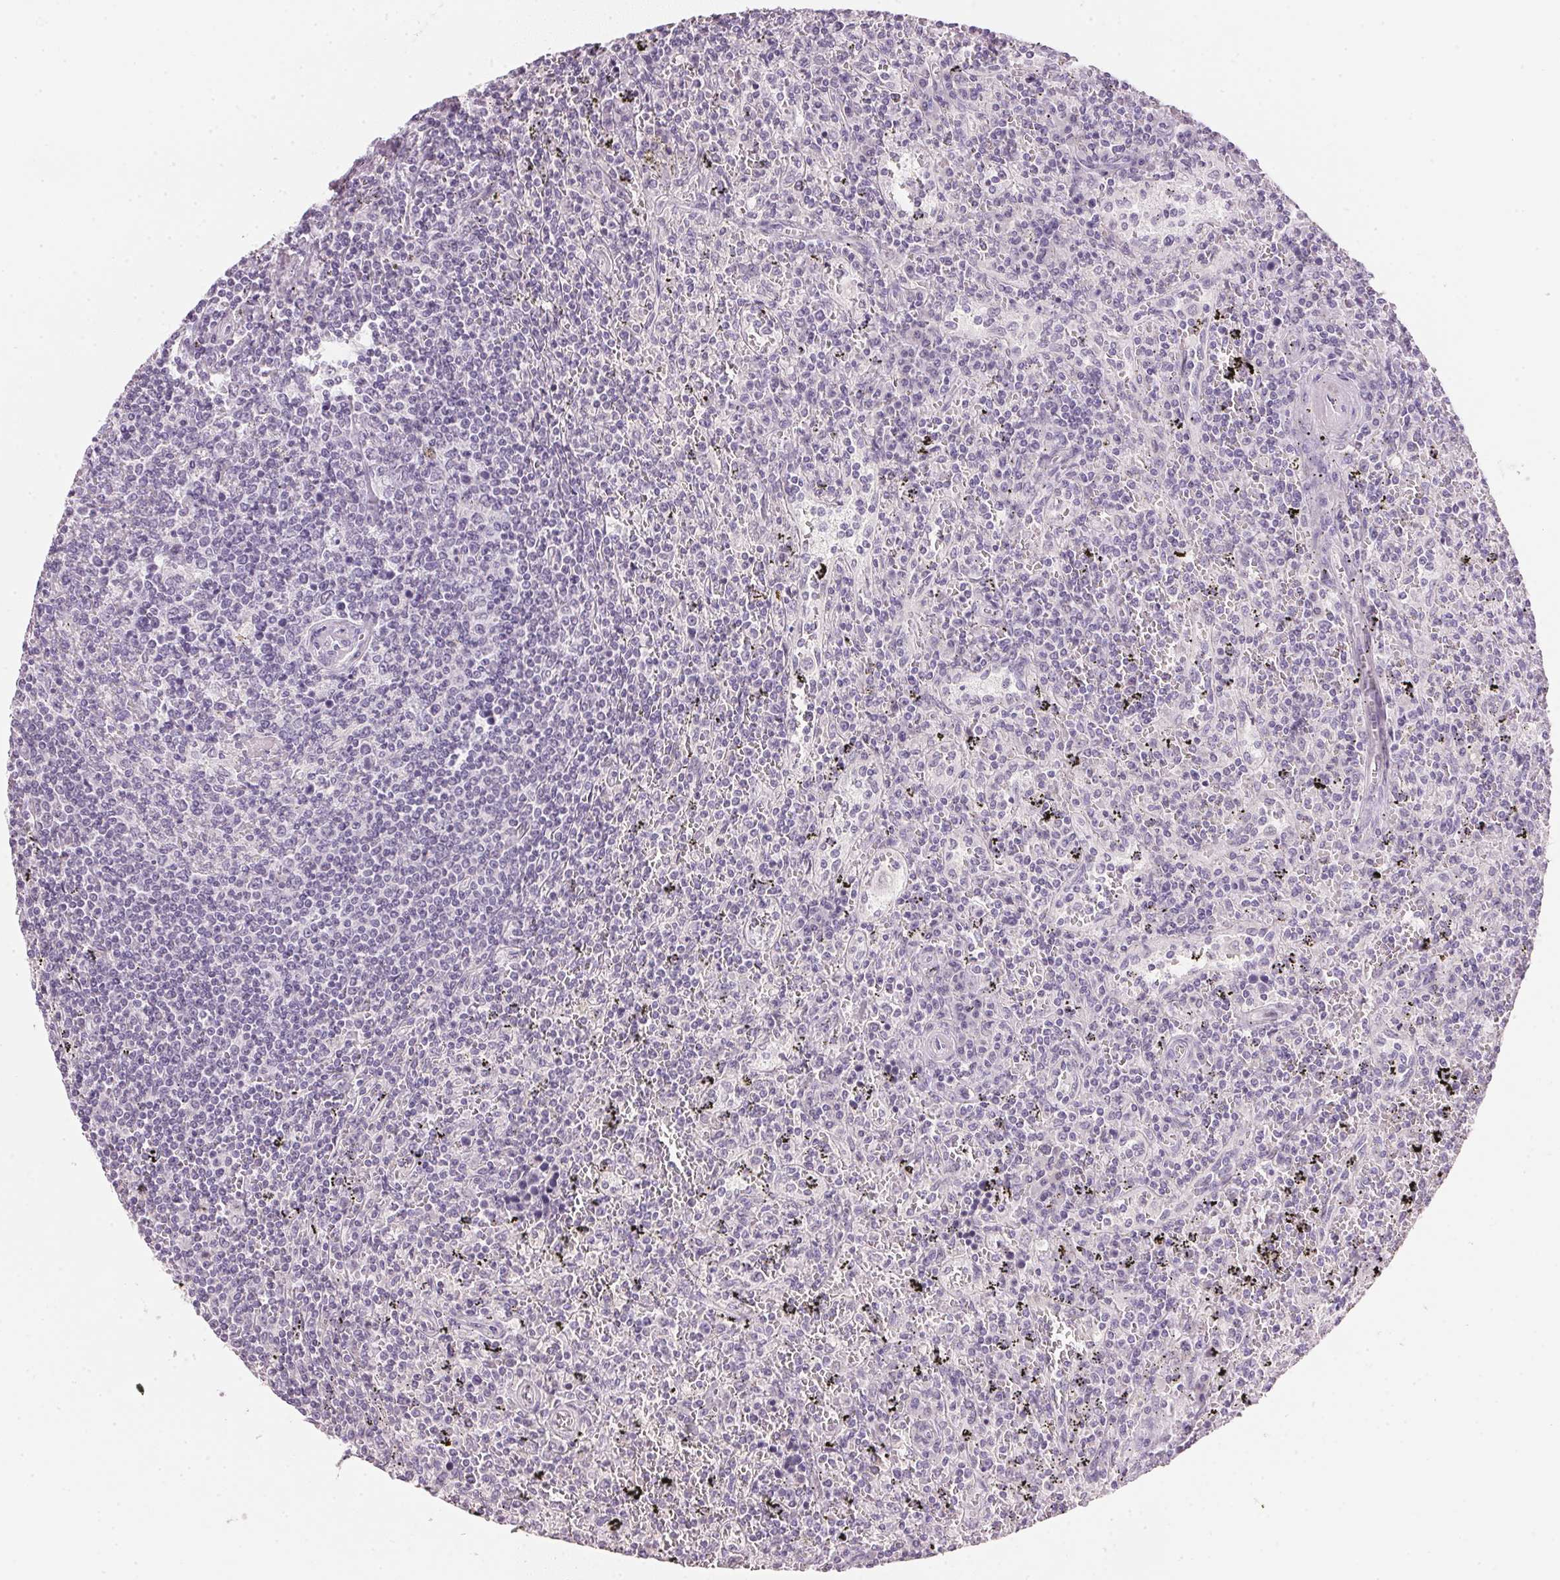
{"staining": {"intensity": "negative", "quantity": "none", "location": "none"}, "tissue": "lymphoma", "cell_type": "Tumor cells", "image_type": "cancer", "snomed": [{"axis": "morphology", "description": "Malignant lymphoma, non-Hodgkin's type, Low grade"}, {"axis": "topography", "description": "Spleen"}], "caption": "Protein analysis of lymphoma reveals no significant staining in tumor cells.", "gene": "IGFBP1", "patient": {"sex": "male", "age": 62}}